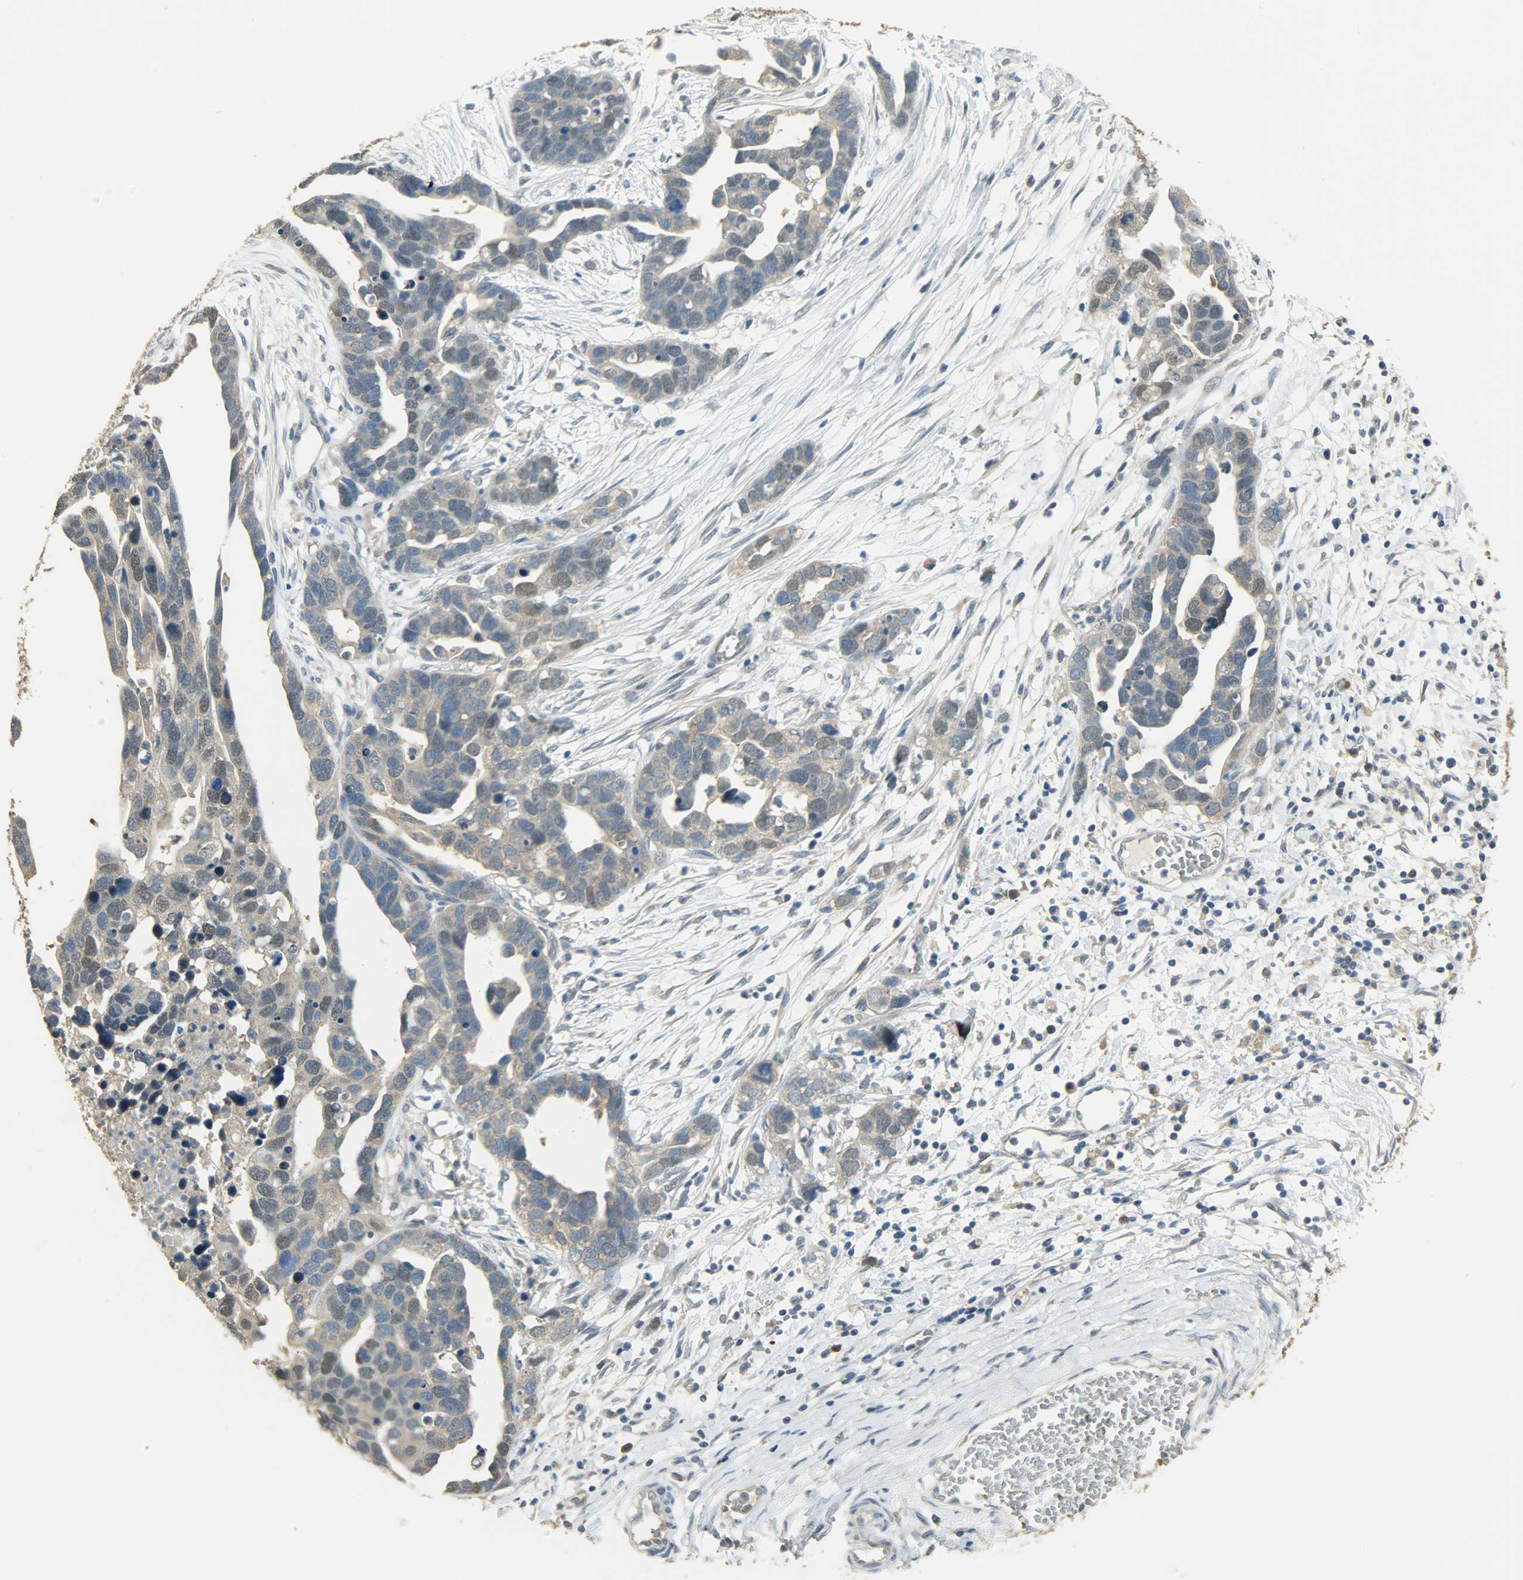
{"staining": {"intensity": "weak", "quantity": ">75%", "location": "cytoplasmic/membranous"}, "tissue": "ovarian cancer", "cell_type": "Tumor cells", "image_type": "cancer", "snomed": [{"axis": "morphology", "description": "Cystadenocarcinoma, serous, NOS"}, {"axis": "topography", "description": "Ovary"}], "caption": "Protein staining of ovarian cancer tissue displays weak cytoplasmic/membranous expression in approximately >75% of tumor cells.", "gene": "PRMT5", "patient": {"sex": "female", "age": 54}}